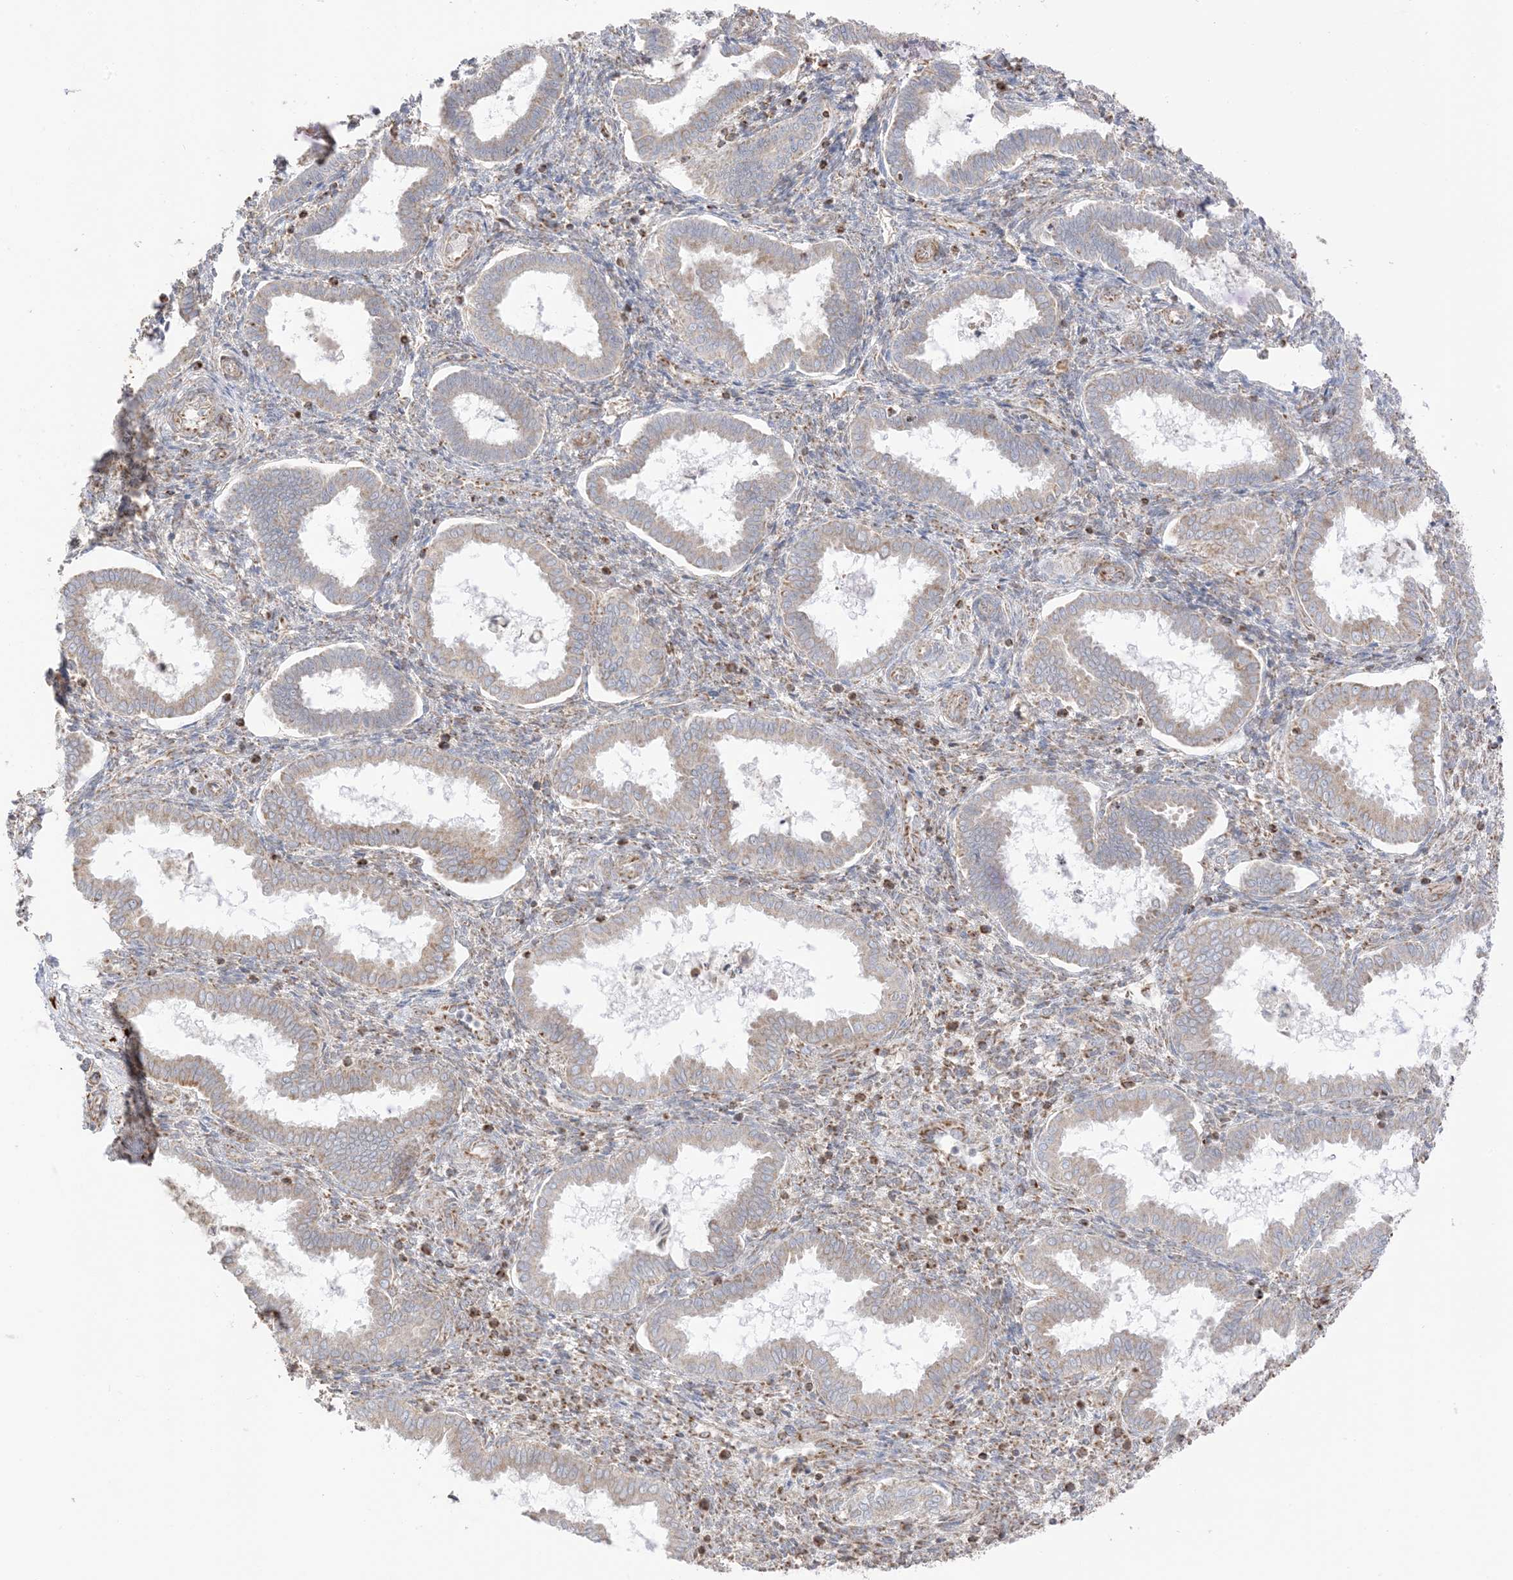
{"staining": {"intensity": "moderate", "quantity": "<25%", "location": "cytoplasmic/membranous"}, "tissue": "endometrium", "cell_type": "Cells in endometrial stroma", "image_type": "normal", "snomed": [{"axis": "morphology", "description": "Normal tissue, NOS"}, {"axis": "topography", "description": "Endometrium"}], "caption": "Protein positivity by immunohistochemistry exhibits moderate cytoplasmic/membranous staining in approximately <25% of cells in endometrial stroma in benign endometrium.", "gene": "SLC25A12", "patient": {"sex": "female", "age": 24}}